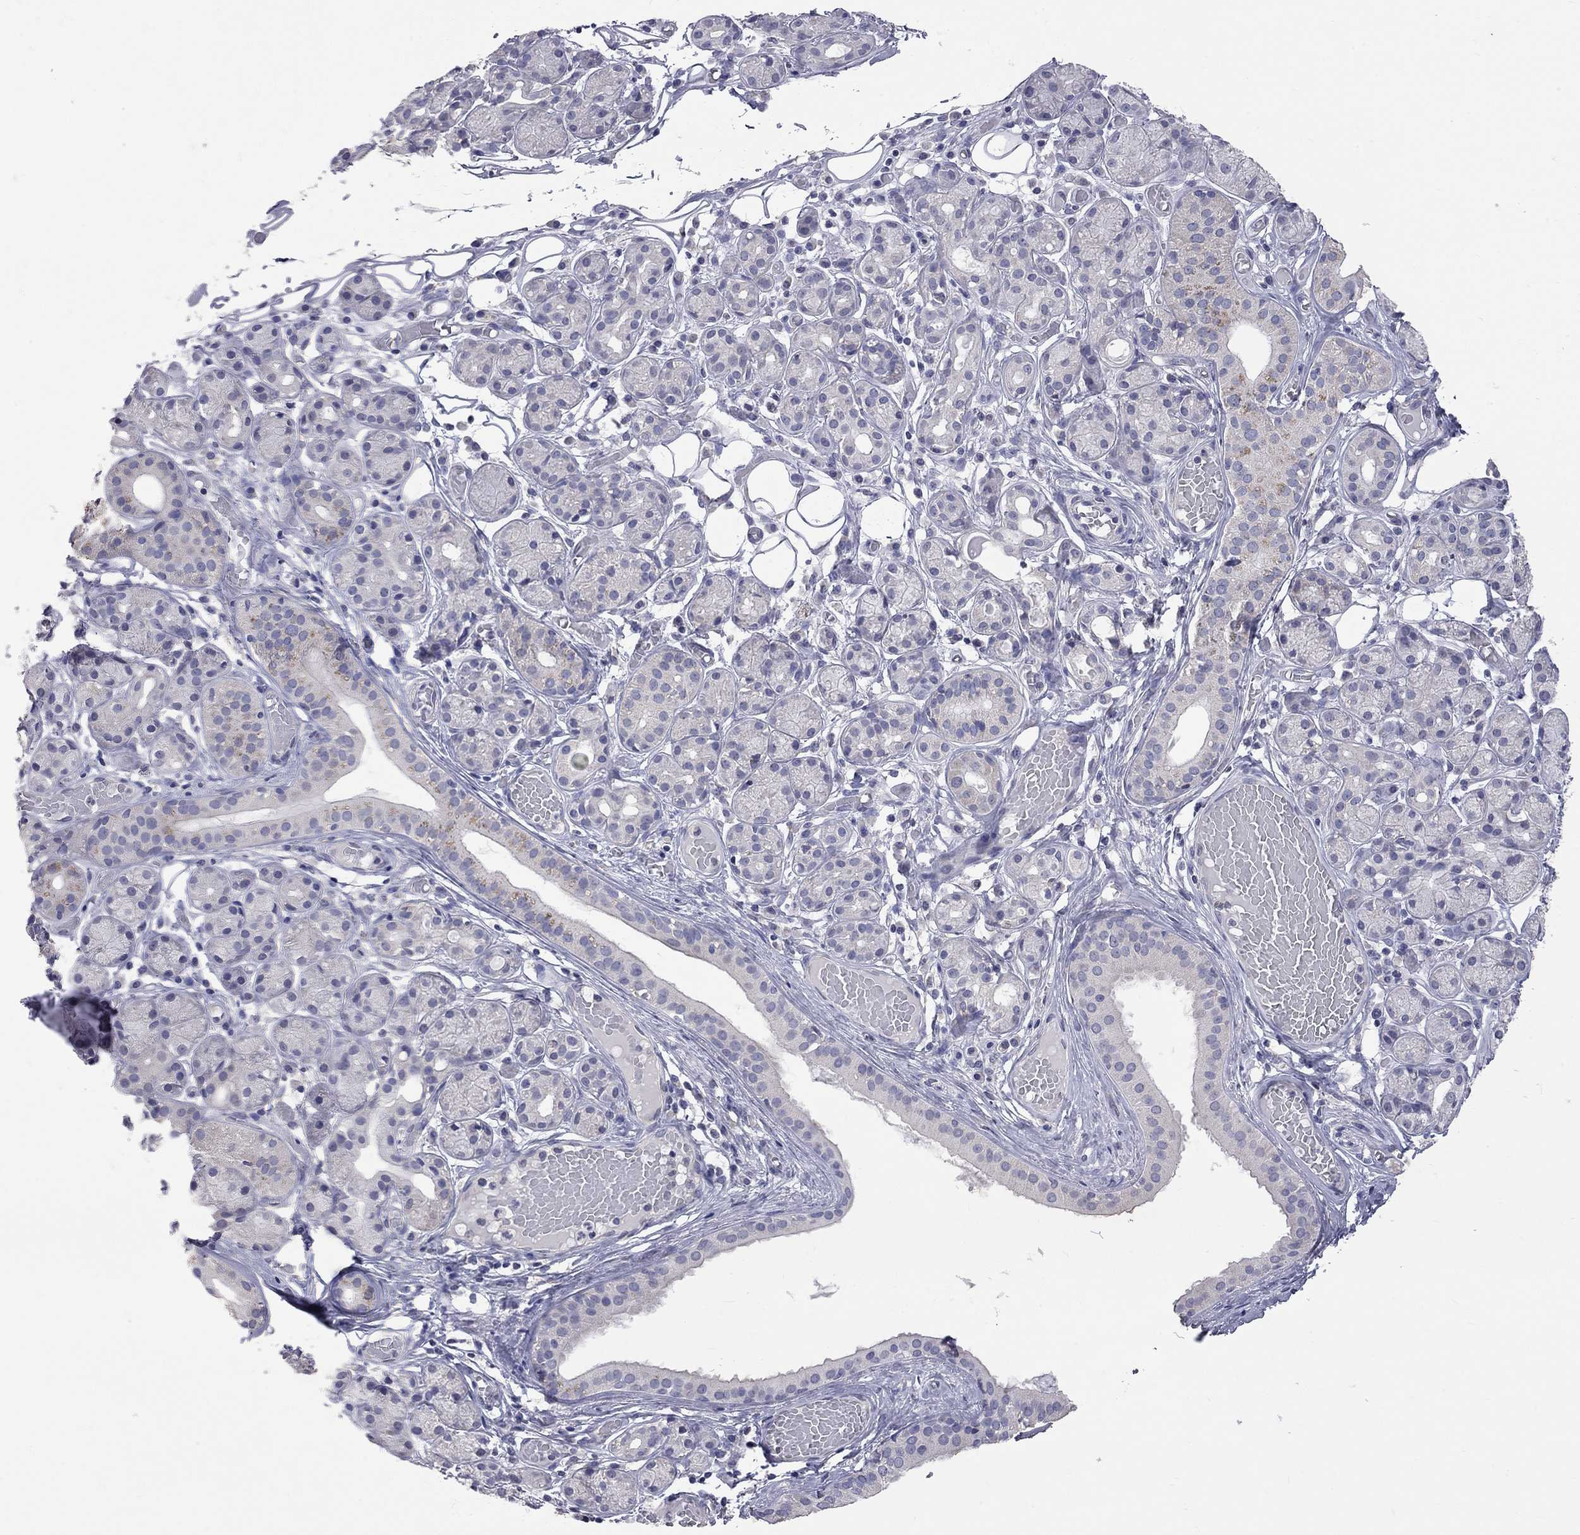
{"staining": {"intensity": "weak", "quantity": "<25%", "location": "cytoplasmic/membranous,nuclear"}, "tissue": "salivary gland", "cell_type": "Glandular cells", "image_type": "normal", "snomed": [{"axis": "morphology", "description": "Normal tissue, NOS"}, {"axis": "topography", "description": "Salivary gland"}, {"axis": "topography", "description": "Peripheral nerve tissue"}], "caption": "Immunohistochemistry (IHC) image of normal human salivary gland stained for a protein (brown), which displays no positivity in glandular cells. The staining was performed using DAB to visualize the protein expression in brown, while the nuclei were stained in blue with hematoxylin (Magnification: 20x).", "gene": "OPRK1", "patient": {"sex": "male", "age": 71}}